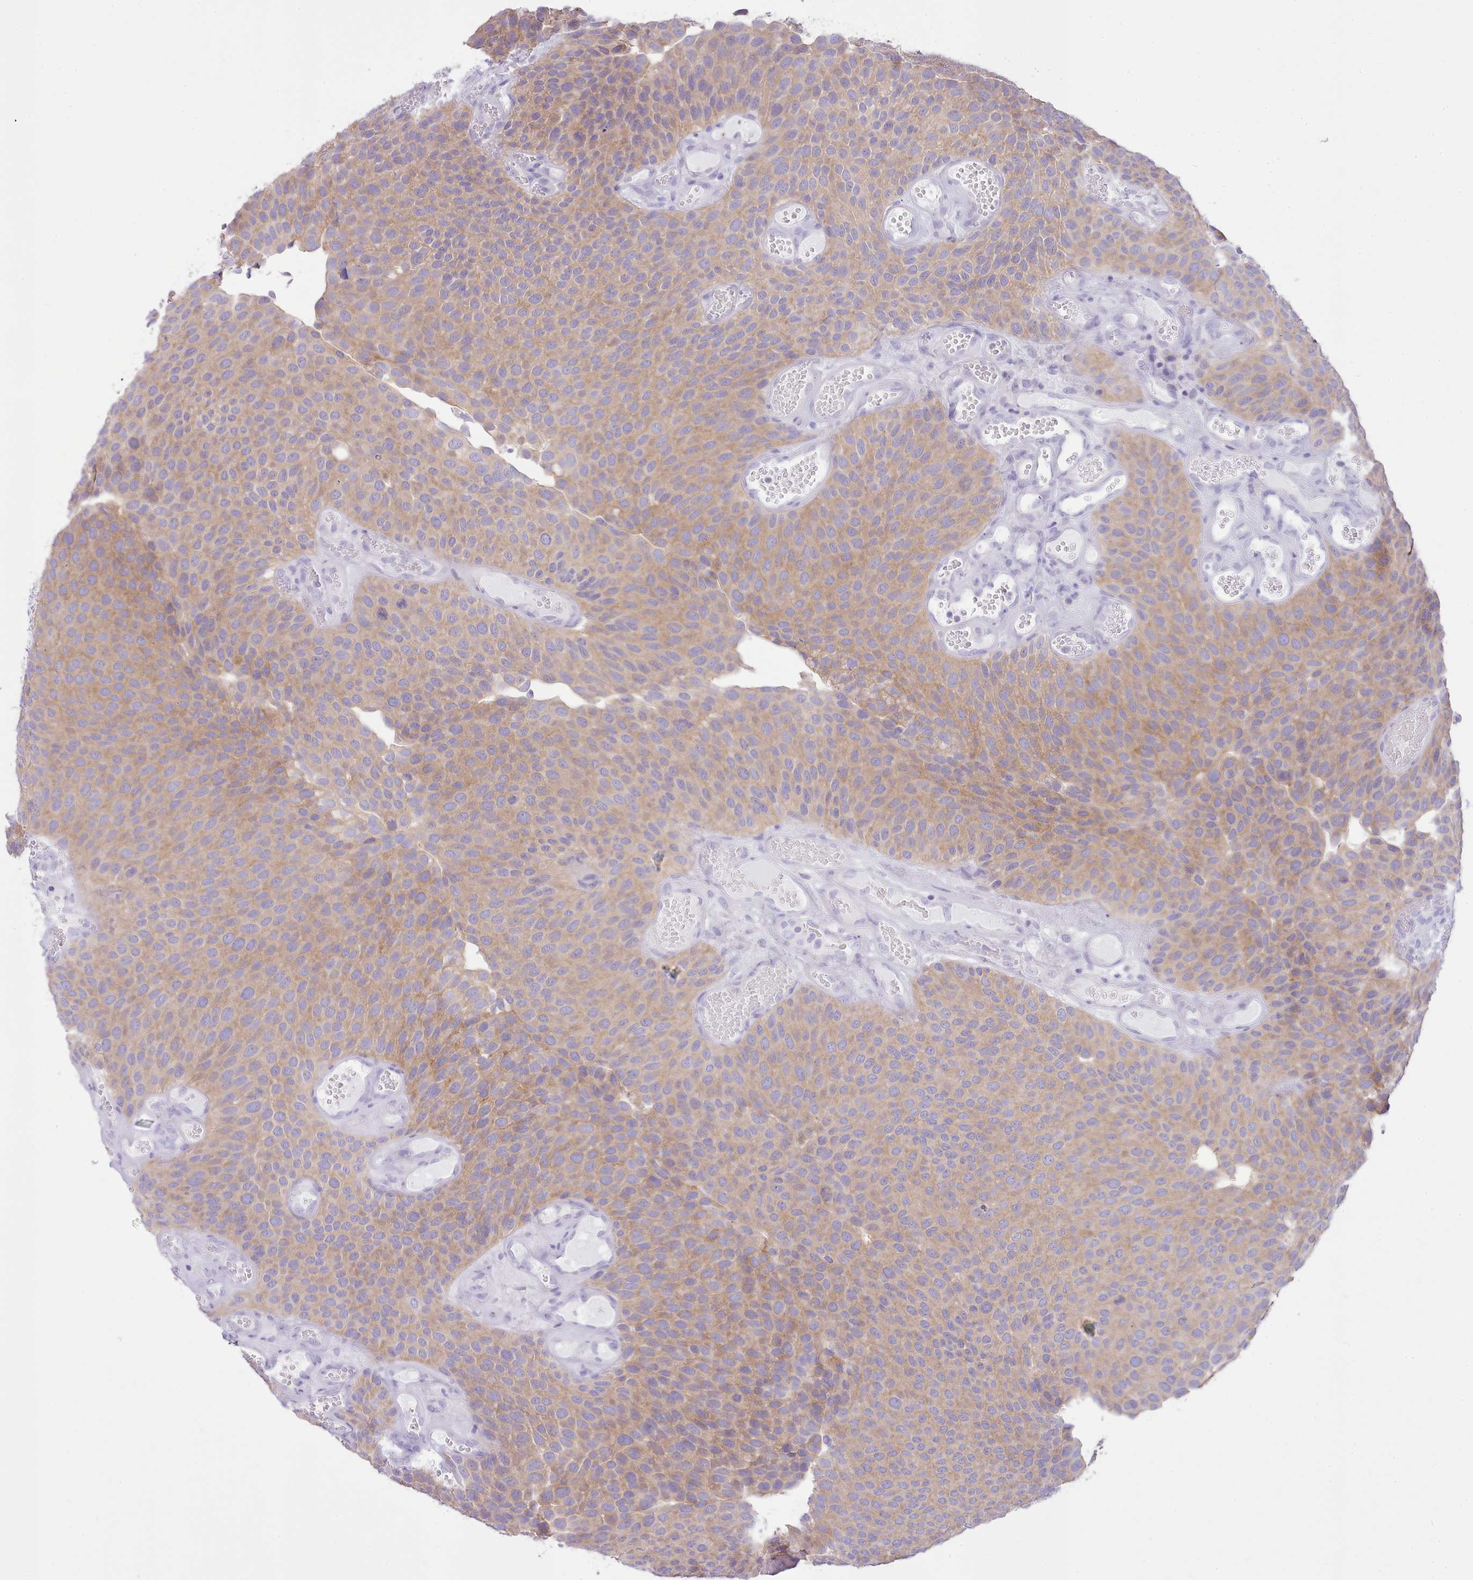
{"staining": {"intensity": "moderate", "quantity": "25%-75%", "location": "cytoplasmic/membranous"}, "tissue": "urothelial cancer", "cell_type": "Tumor cells", "image_type": "cancer", "snomed": [{"axis": "morphology", "description": "Urothelial carcinoma, Low grade"}, {"axis": "topography", "description": "Urinary bladder"}], "caption": "A brown stain labels moderate cytoplasmic/membranous staining of a protein in human urothelial cancer tumor cells.", "gene": "MDFI", "patient": {"sex": "male", "age": 89}}